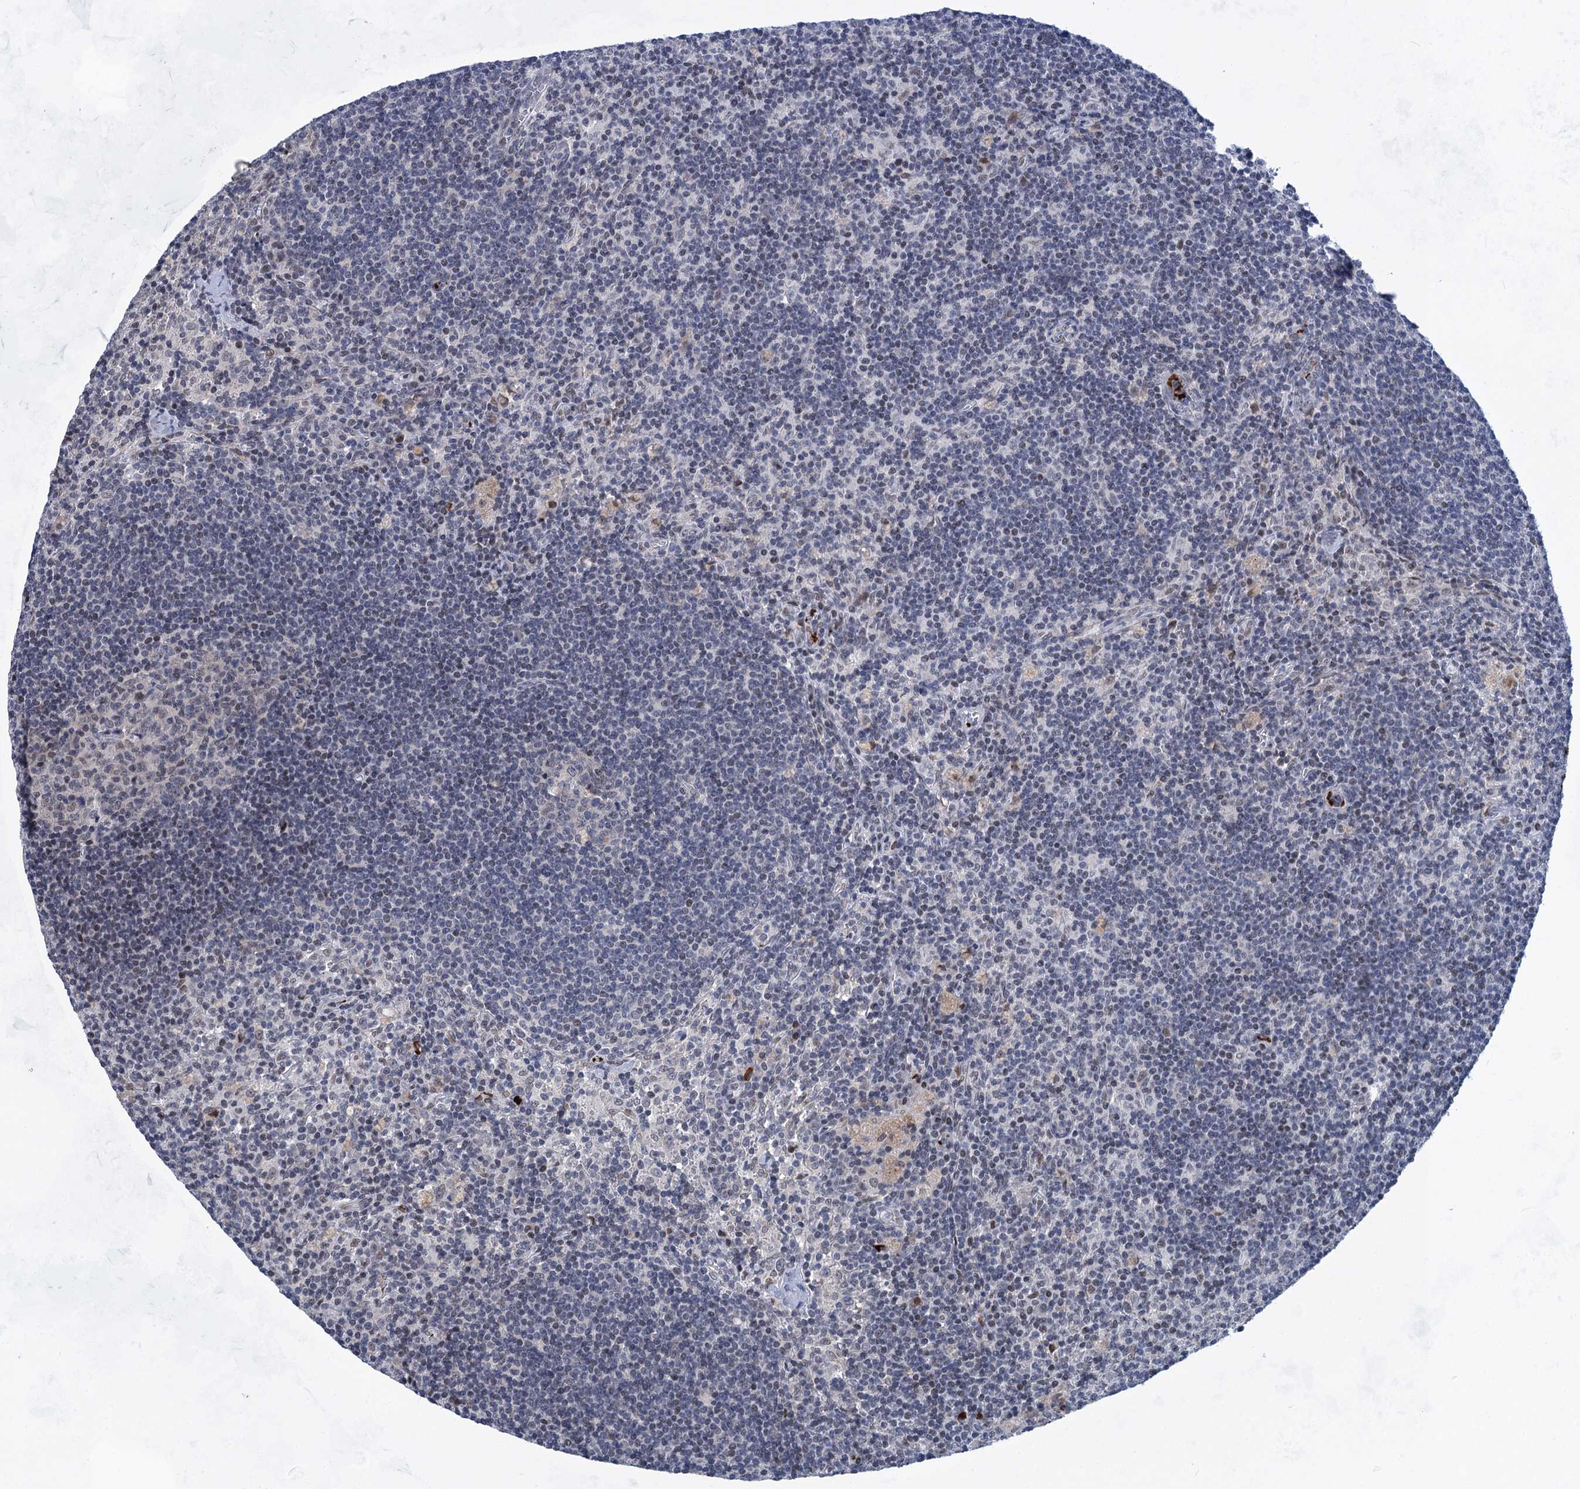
{"staining": {"intensity": "negative", "quantity": "none", "location": "none"}, "tissue": "lymph node", "cell_type": "Germinal center cells", "image_type": "normal", "snomed": [{"axis": "morphology", "description": "Normal tissue, NOS"}, {"axis": "topography", "description": "Lymph node"}], "caption": "DAB (3,3'-diaminobenzidine) immunohistochemical staining of benign lymph node exhibits no significant expression in germinal center cells. (Brightfield microscopy of DAB IHC at high magnification).", "gene": "MON2", "patient": {"sex": "male", "age": 69}}